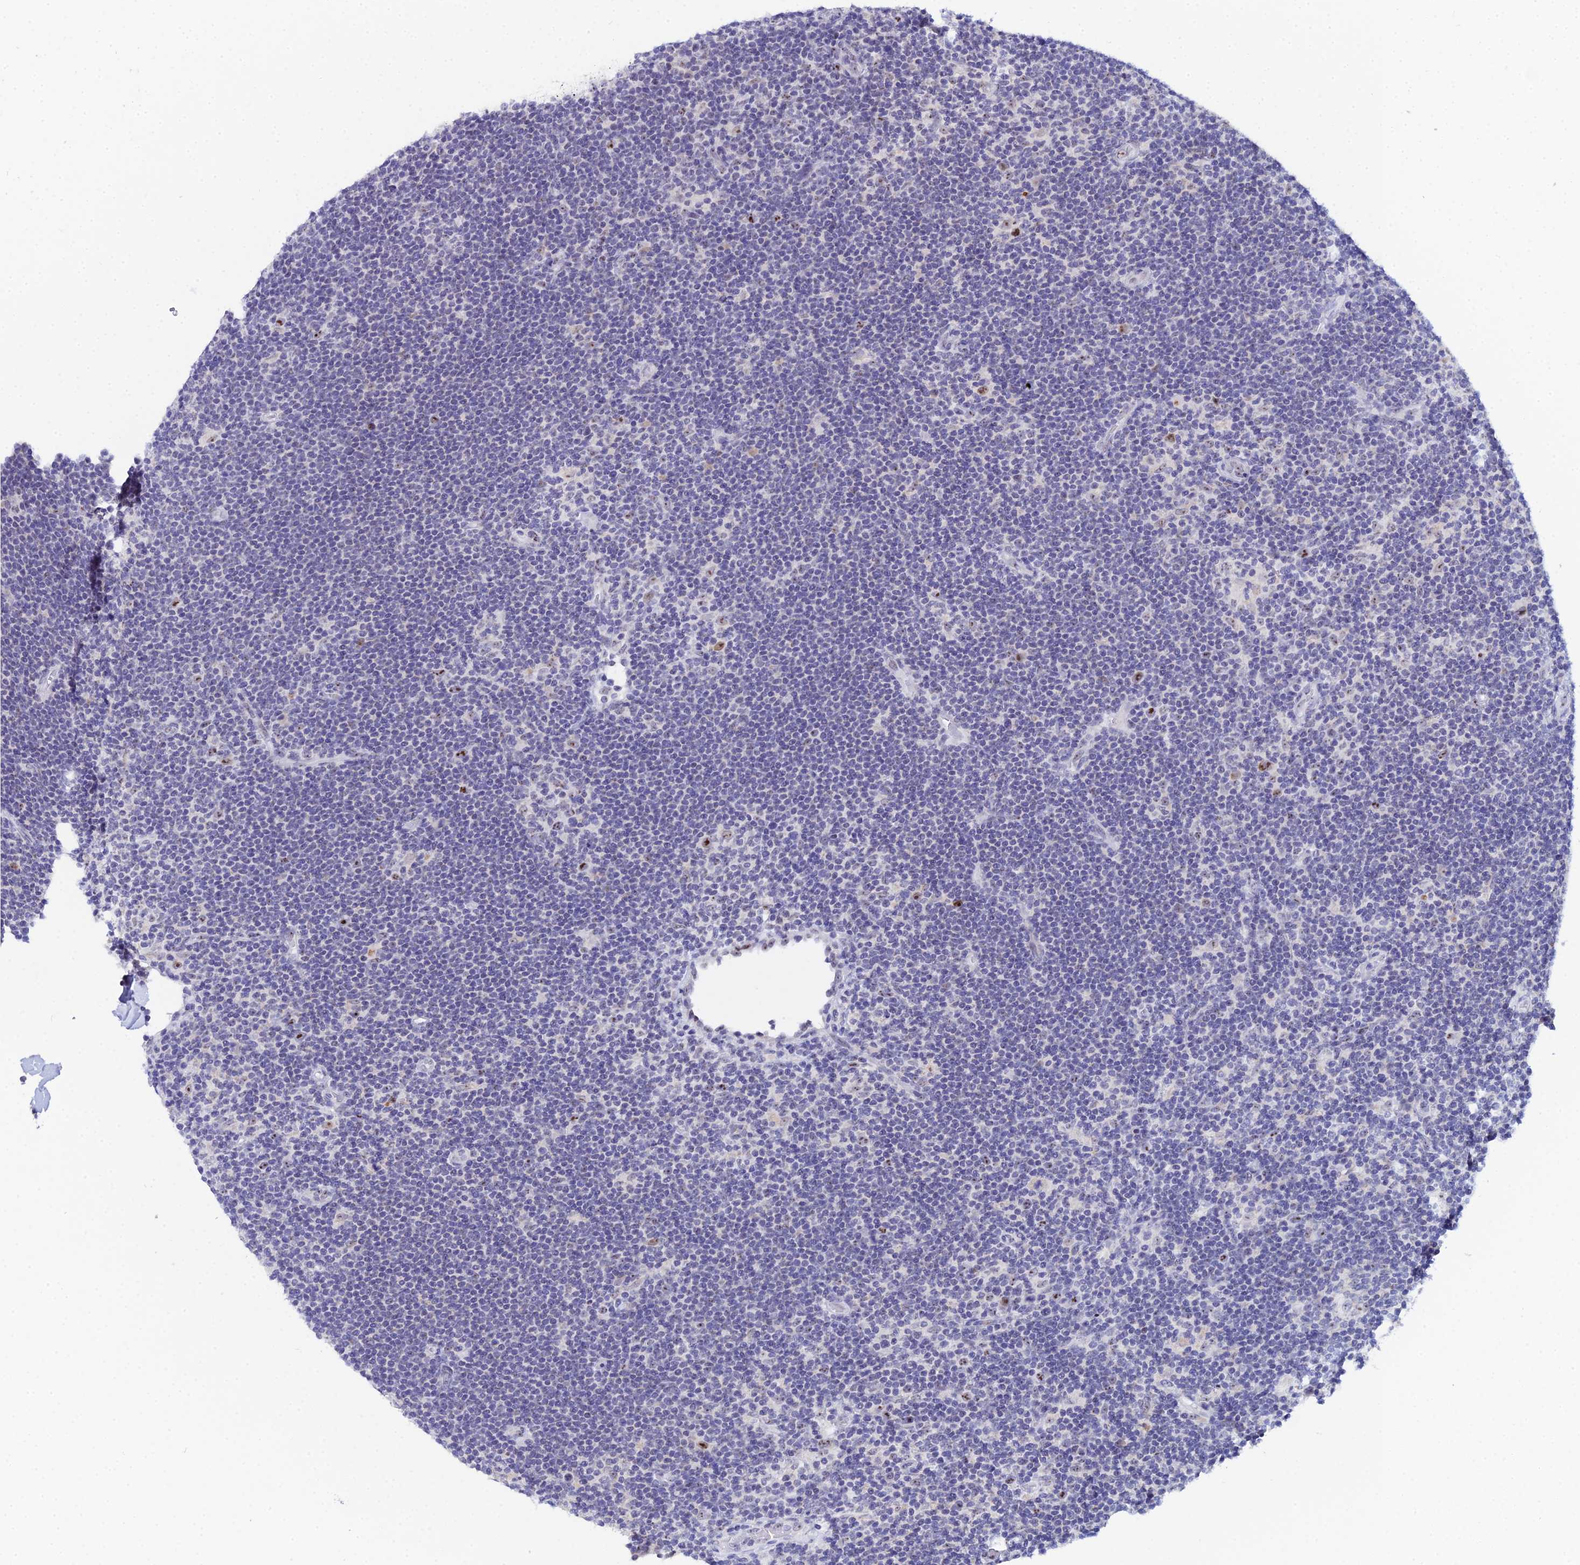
{"staining": {"intensity": "negative", "quantity": "none", "location": "none"}, "tissue": "lymphoma", "cell_type": "Tumor cells", "image_type": "cancer", "snomed": [{"axis": "morphology", "description": "Hodgkin's disease, NOS"}, {"axis": "topography", "description": "Lymph node"}], "caption": "Tumor cells show no significant protein expression in Hodgkin's disease. (DAB immunohistochemistry (IHC) visualized using brightfield microscopy, high magnification).", "gene": "PLPP4", "patient": {"sex": "female", "age": 57}}